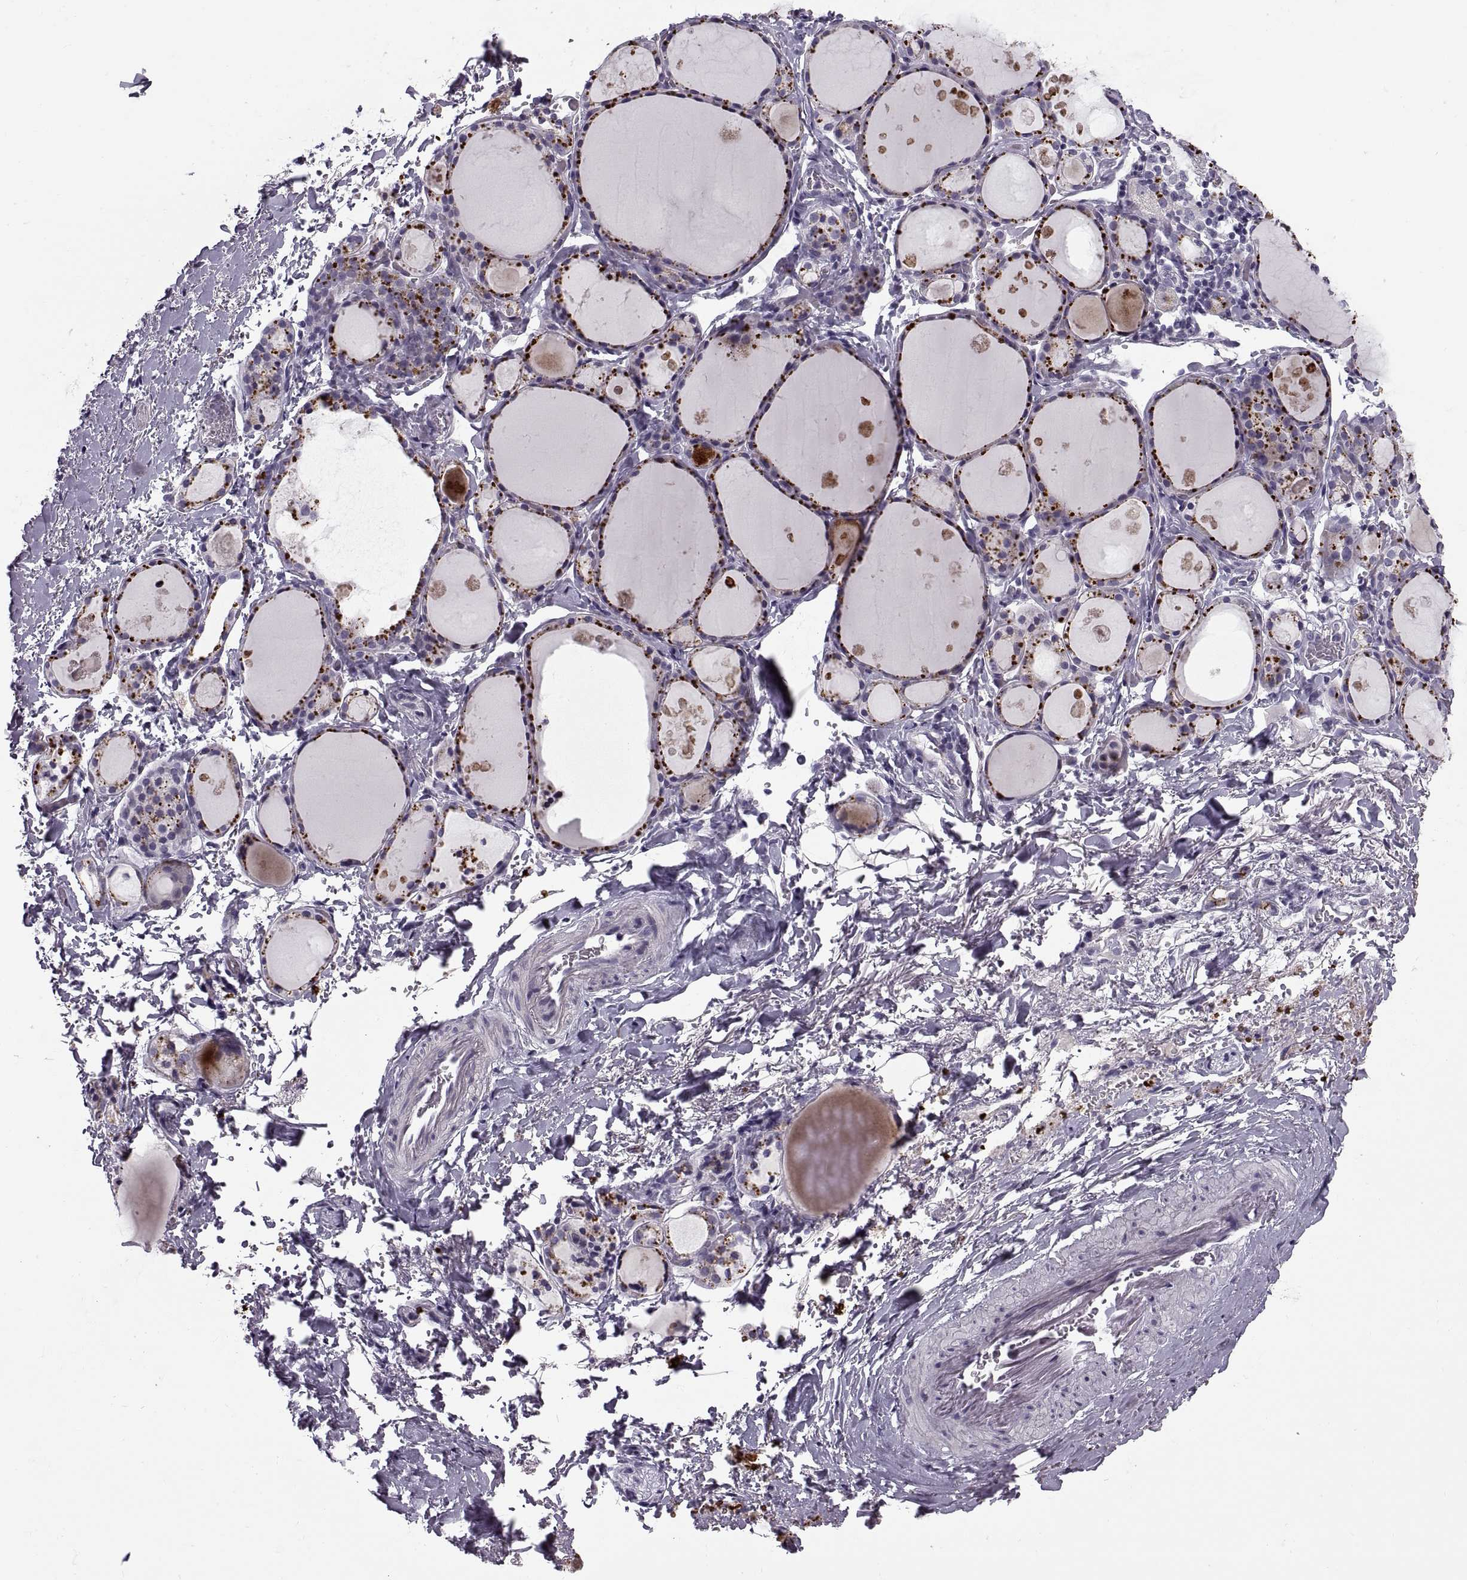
{"staining": {"intensity": "negative", "quantity": "none", "location": "none"}, "tissue": "thyroid gland", "cell_type": "Glandular cells", "image_type": "normal", "snomed": [{"axis": "morphology", "description": "Normal tissue, NOS"}, {"axis": "topography", "description": "Thyroid gland"}], "caption": "Histopathology image shows no protein expression in glandular cells of benign thyroid gland.", "gene": "CALCR", "patient": {"sex": "male", "age": 68}}